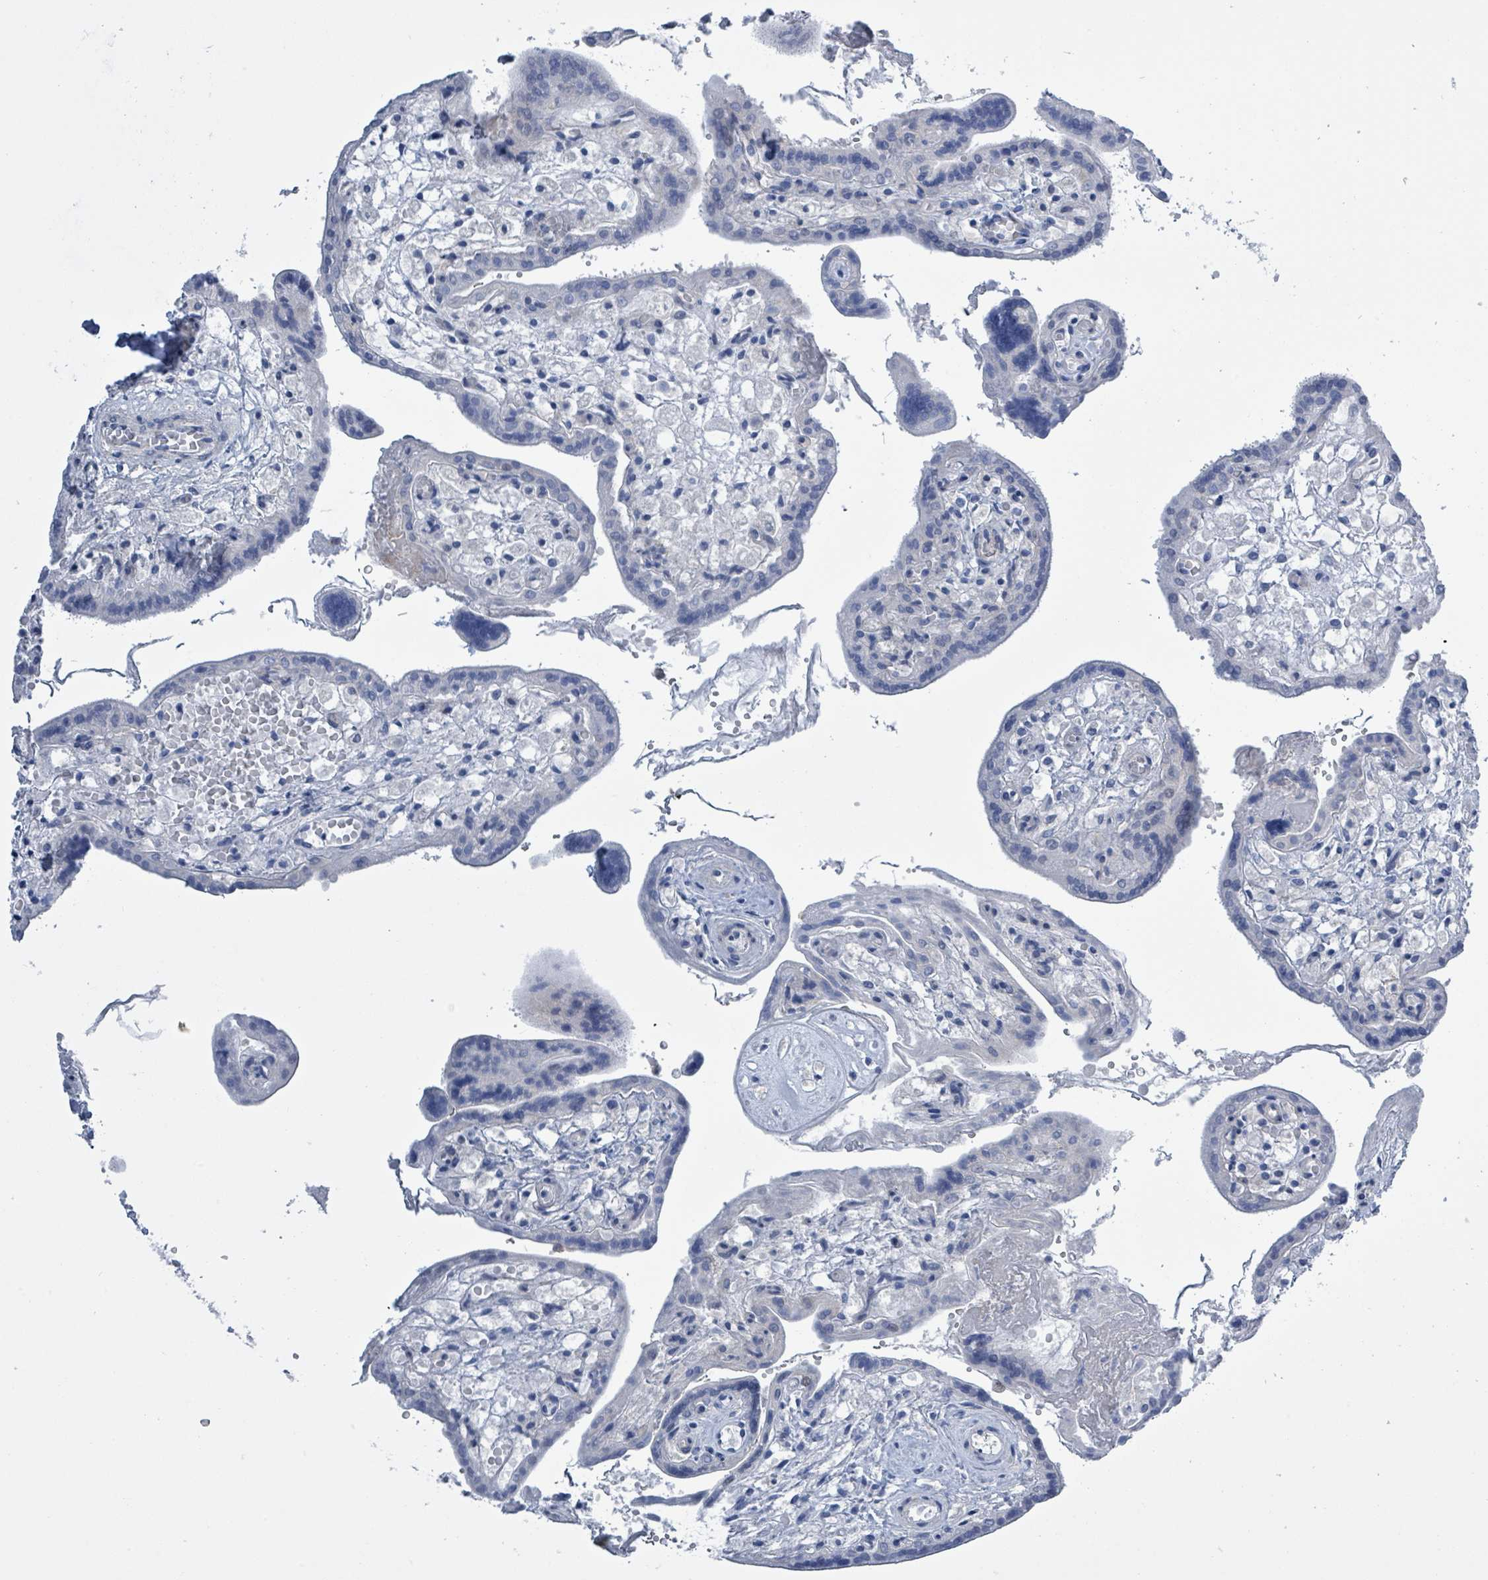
{"staining": {"intensity": "negative", "quantity": "none", "location": "none"}, "tissue": "placenta", "cell_type": "Trophoblastic cells", "image_type": "normal", "snomed": [{"axis": "morphology", "description": "Normal tissue, NOS"}, {"axis": "topography", "description": "Placenta"}], "caption": "This micrograph is of normal placenta stained with IHC to label a protein in brown with the nuclei are counter-stained blue. There is no positivity in trophoblastic cells.", "gene": "DGKZ", "patient": {"sex": "female", "age": 37}}